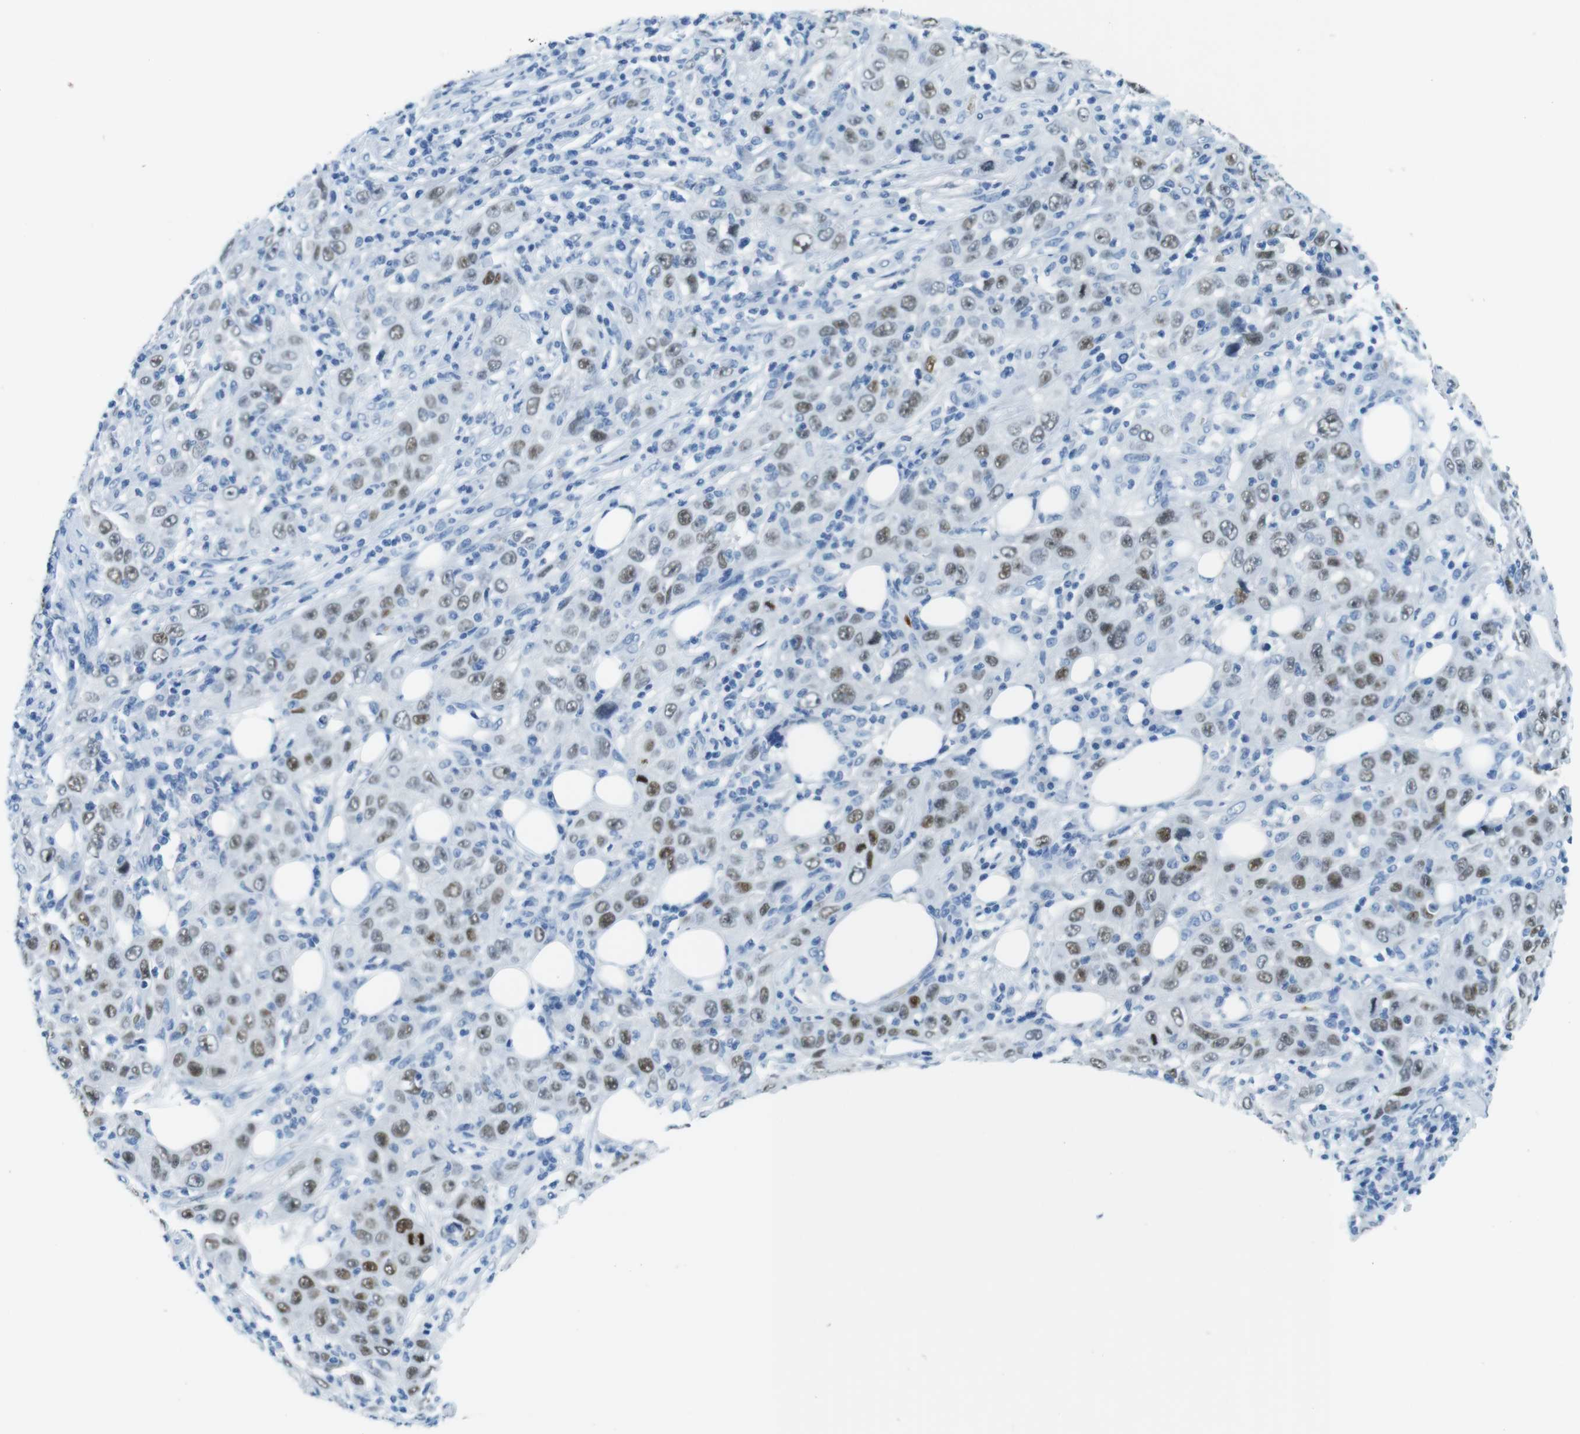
{"staining": {"intensity": "moderate", "quantity": "25%-75%", "location": "nuclear"}, "tissue": "skin cancer", "cell_type": "Tumor cells", "image_type": "cancer", "snomed": [{"axis": "morphology", "description": "Squamous cell carcinoma, NOS"}, {"axis": "topography", "description": "Skin"}], "caption": "A photomicrograph of human skin cancer (squamous cell carcinoma) stained for a protein shows moderate nuclear brown staining in tumor cells.", "gene": "TFAP2C", "patient": {"sex": "female", "age": 88}}